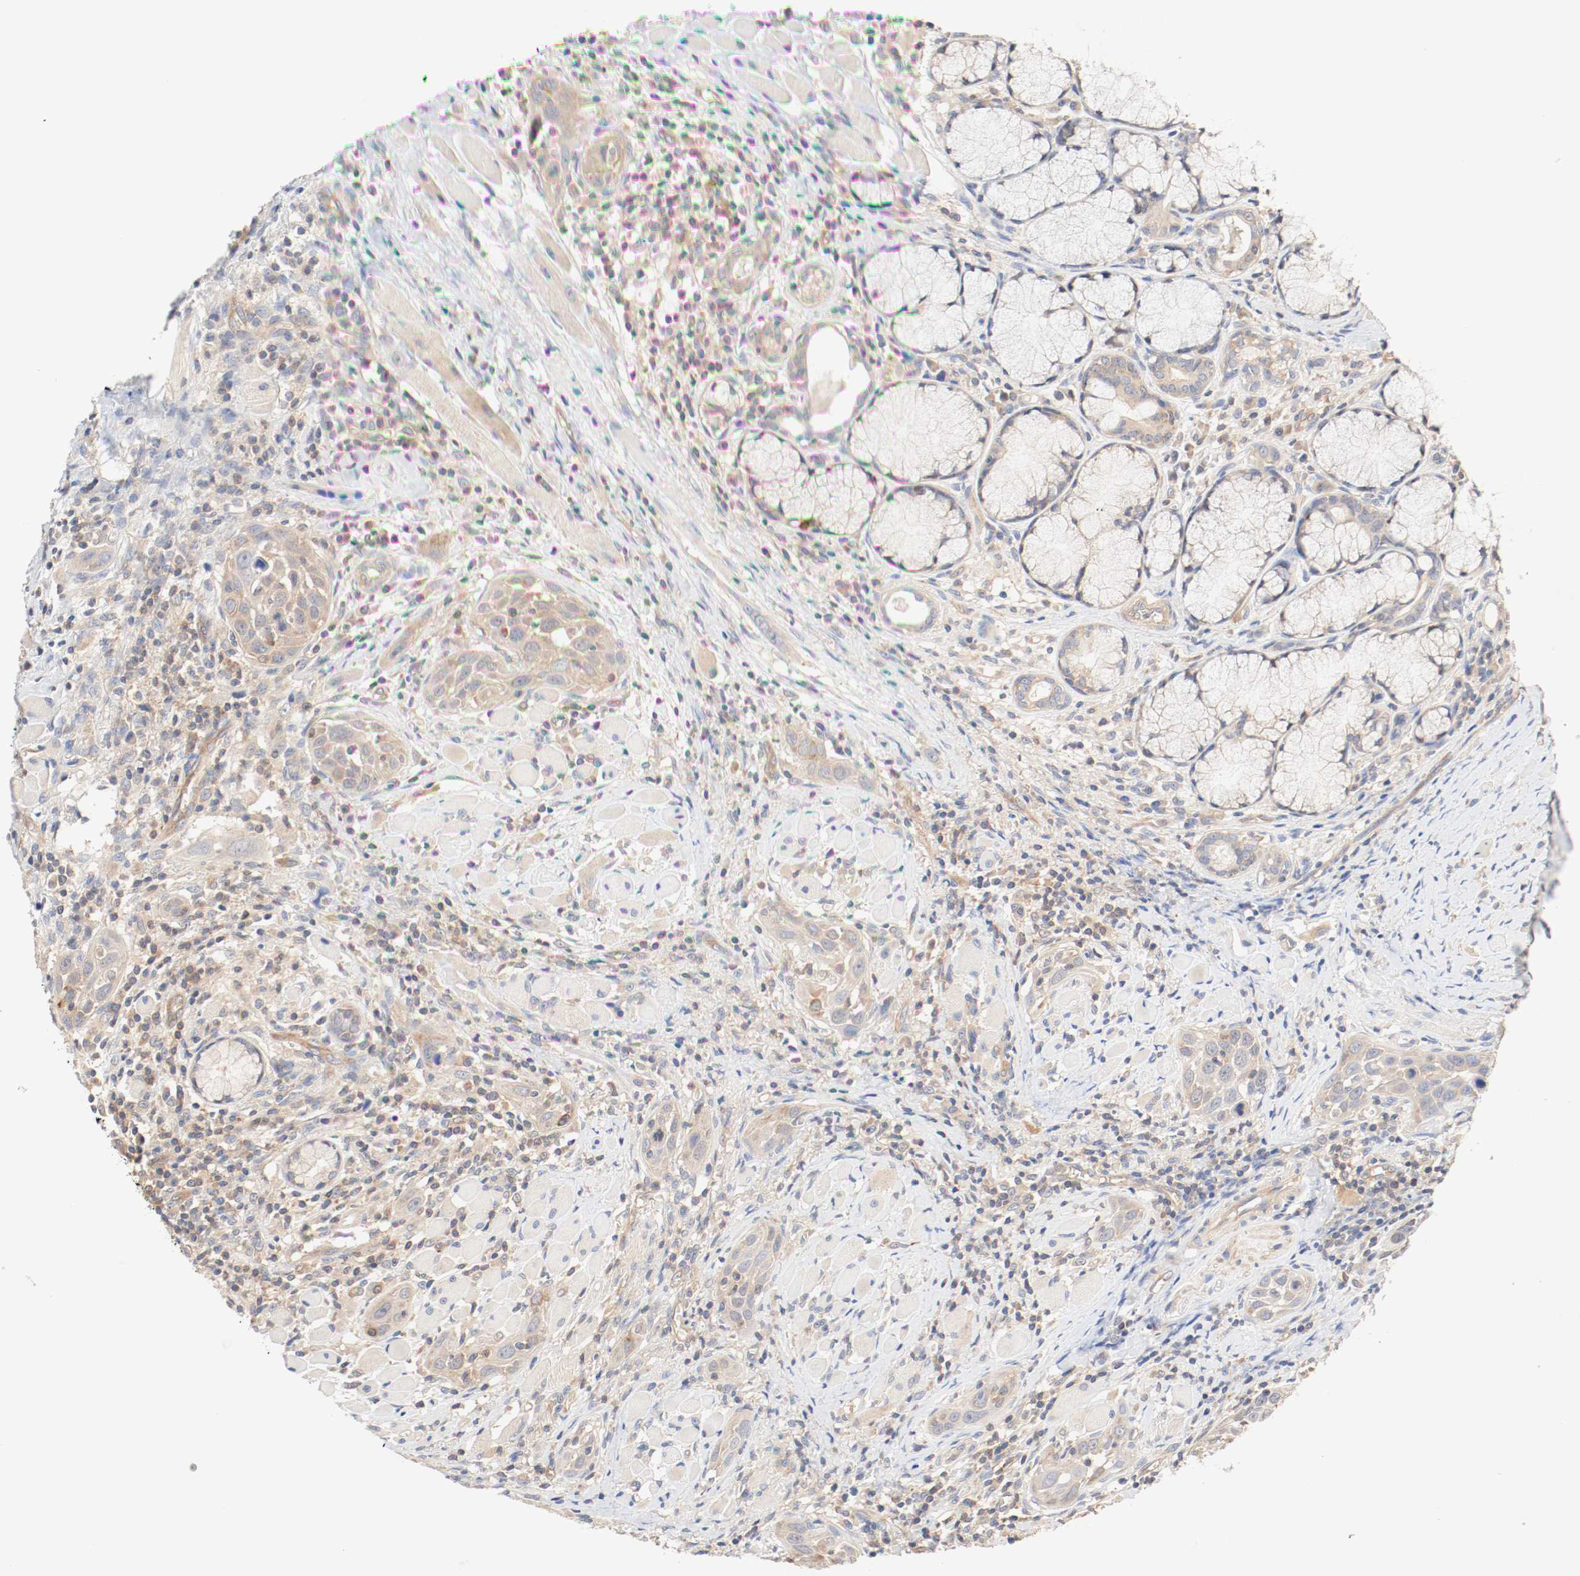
{"staining": {"intensity": "moderate", "quantity": ">75%", "location": "cytoplasmic/membranous"}, "tissue": "head and neck cancer", "cell_type": "Tumor cells", "image_type": "cancer", "snomed": [{"axis": "morphology", "description": "Squamous cell carcinoma, NOS"}, {"axis": "topography", "description": "Oral tissue"}, {"axis": "topography", "description": "Head-Neck"}], "caption": "Human head and neck cancer (squamous cell carcinoma) stained with a brown dye exhibits moderate cytoplasmic/membranous positive staining in about >75% of tumor cells.", "gene": "GIT1", "patient": {"sex": "female", "age": 50}}